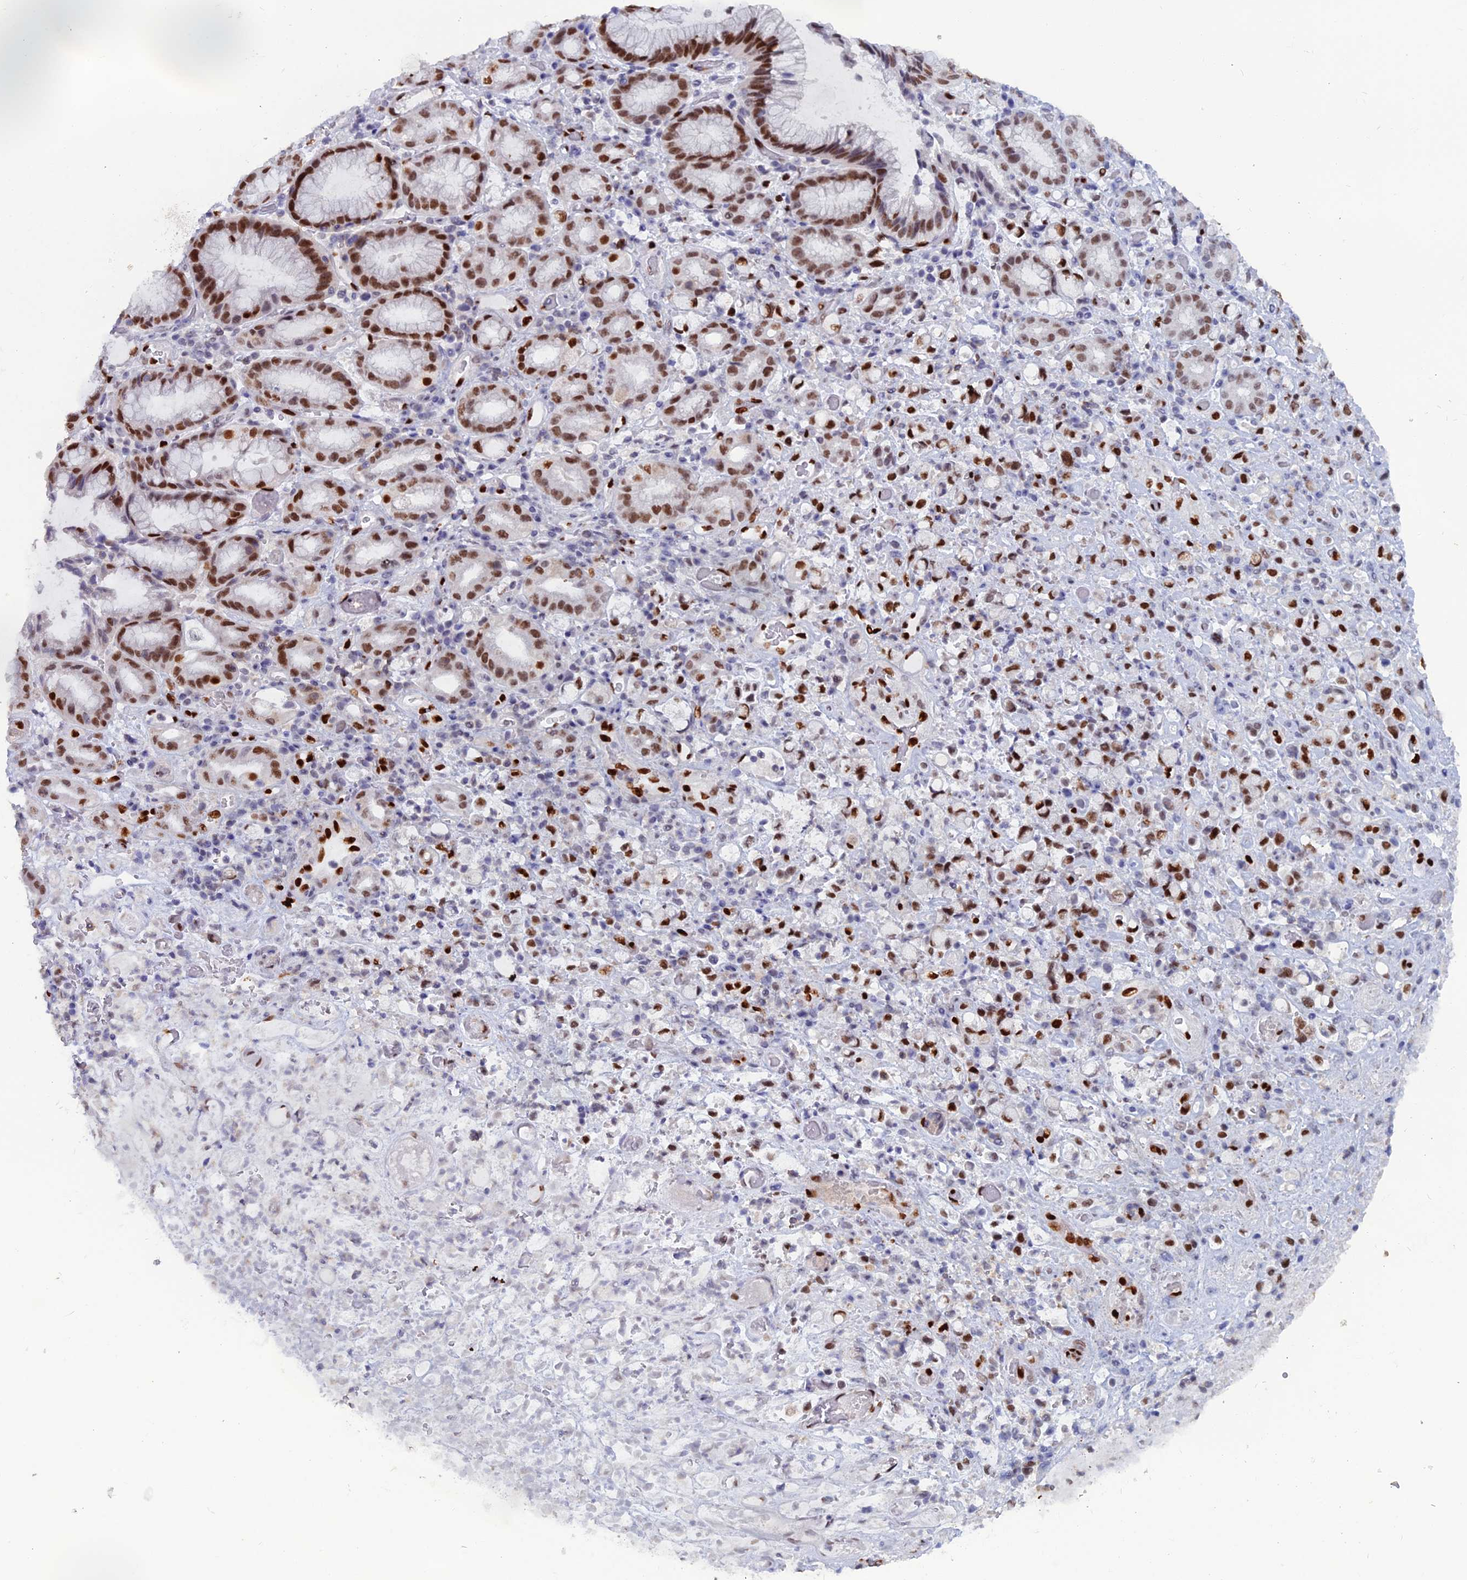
{"staining": {"intensity": "strong", "quantity": "25%-75%", "location": "nuclear"}, "tissue": "stomach cancer", "cell_type": "Tumor cells", "image_type": "cancer", "snomed": [{"axis": "morphology", "description": "Normal tissue, NOS"}, {"axis": "morphology", "description": "Adenocarcinoma, NOS"}, {"axis": "topography", "description": "Stomach"}], "caption": "Immunohistochemical staining of stomach adenocarcinoma exhibits high levels of strong nuclear protein expression in about 25%-75% of tumor cells. (brown staining indicates protein expression, while blue staining denotes nuclei).", "gene": "NOL4L", "patient": {"sex": "female", "age": 79}}